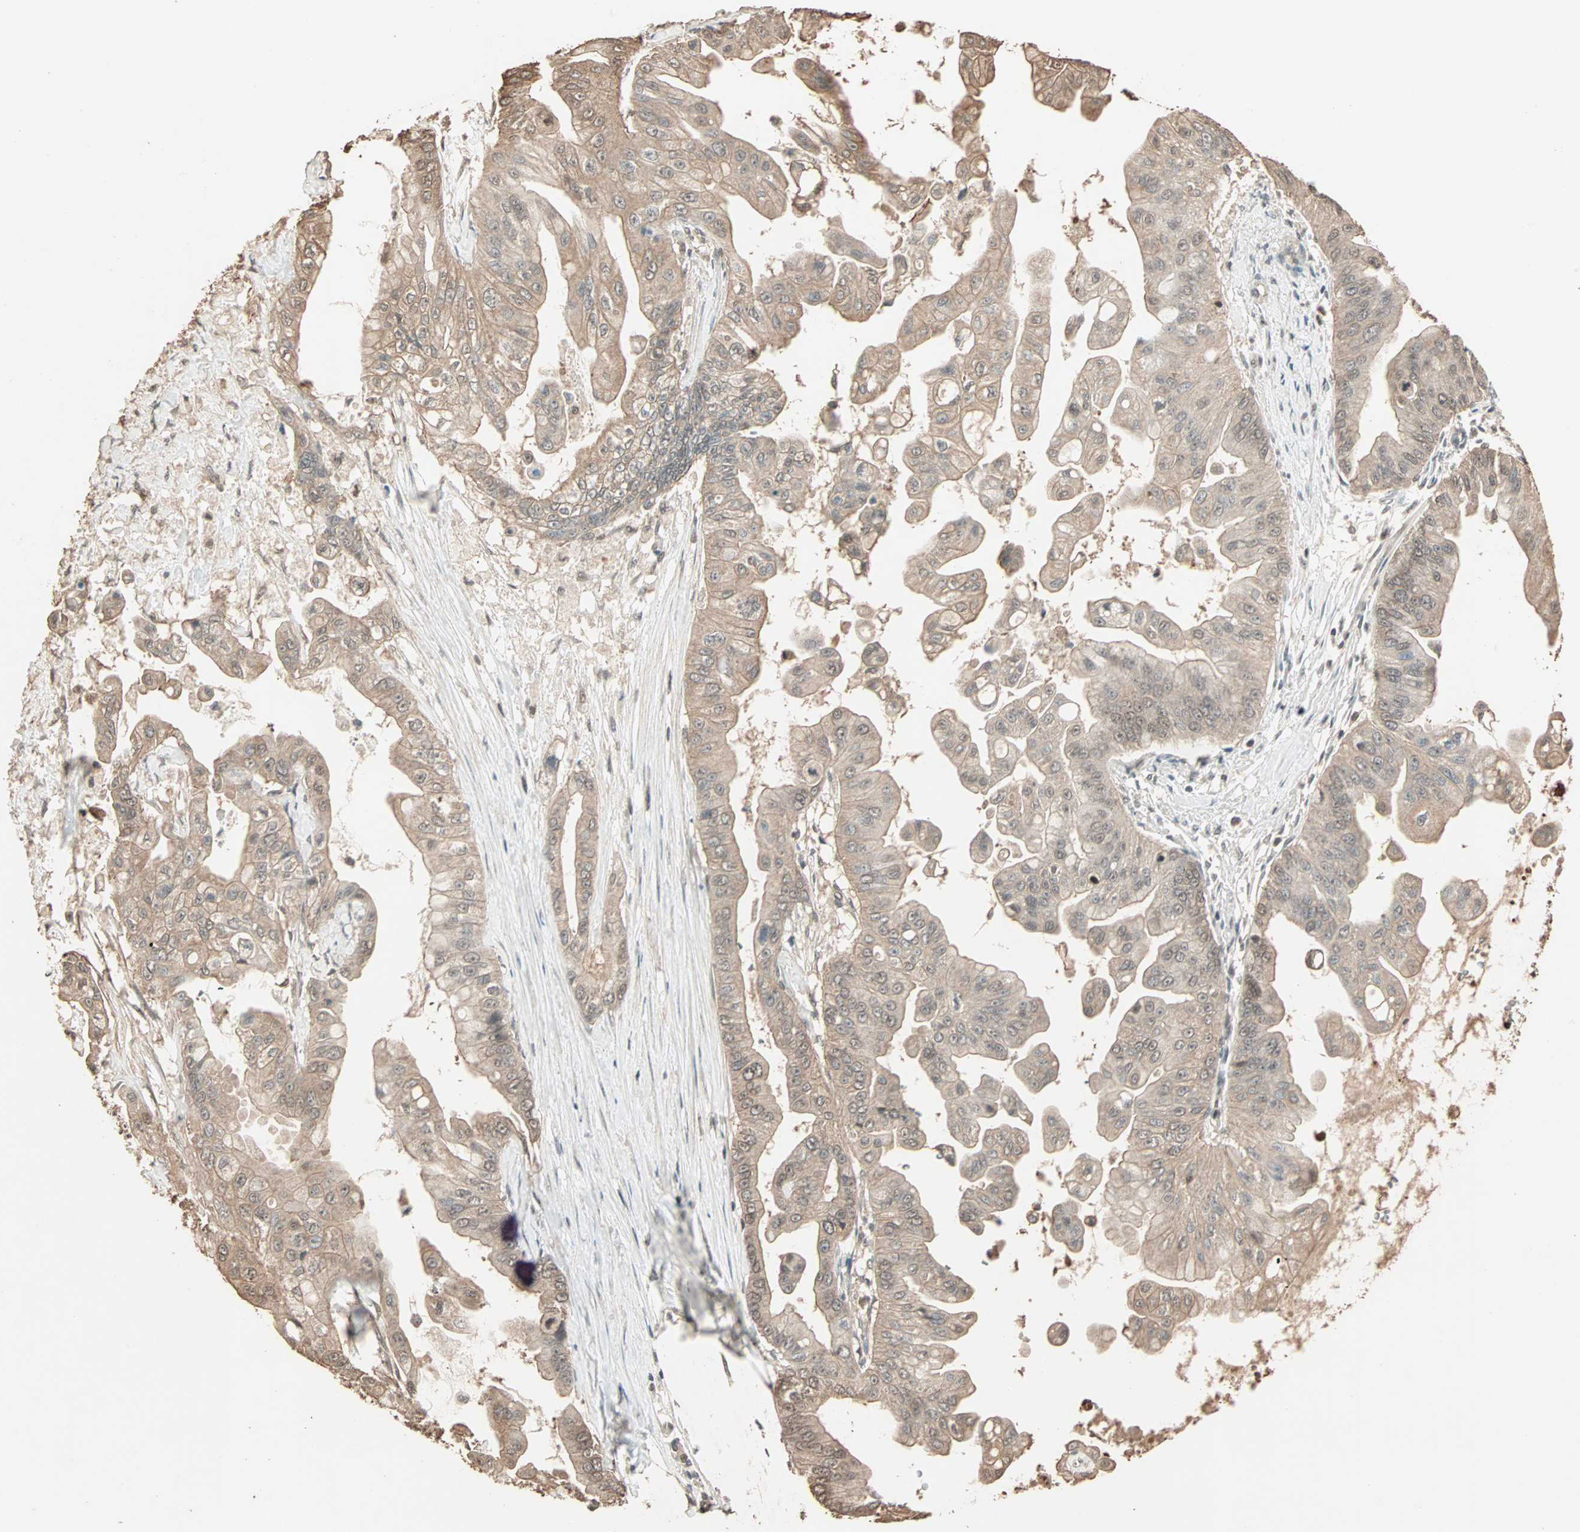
{"staining": {"intensity": "weak", "quantity": ">75%", "location": "cytoplasmic/membranous,nuclear"}, "tissue": "pancreatic cancer", "cell_type": "Tumor cells", "image_type": "cancer", "snomed": [{"axis": "morphology", "description": "Adenocarcinoma, NOS"}, {"axis": "topography", "description": "Pancreas"}], "caption": "A low amount of weak cytoplasmic/membranous and nuclear expression is present in about >75% of tumor cells in pancreatic adenocarcinoma tissue.", "gene": "ZBTB33", "patient": {"sex": "female", "age": 75}}